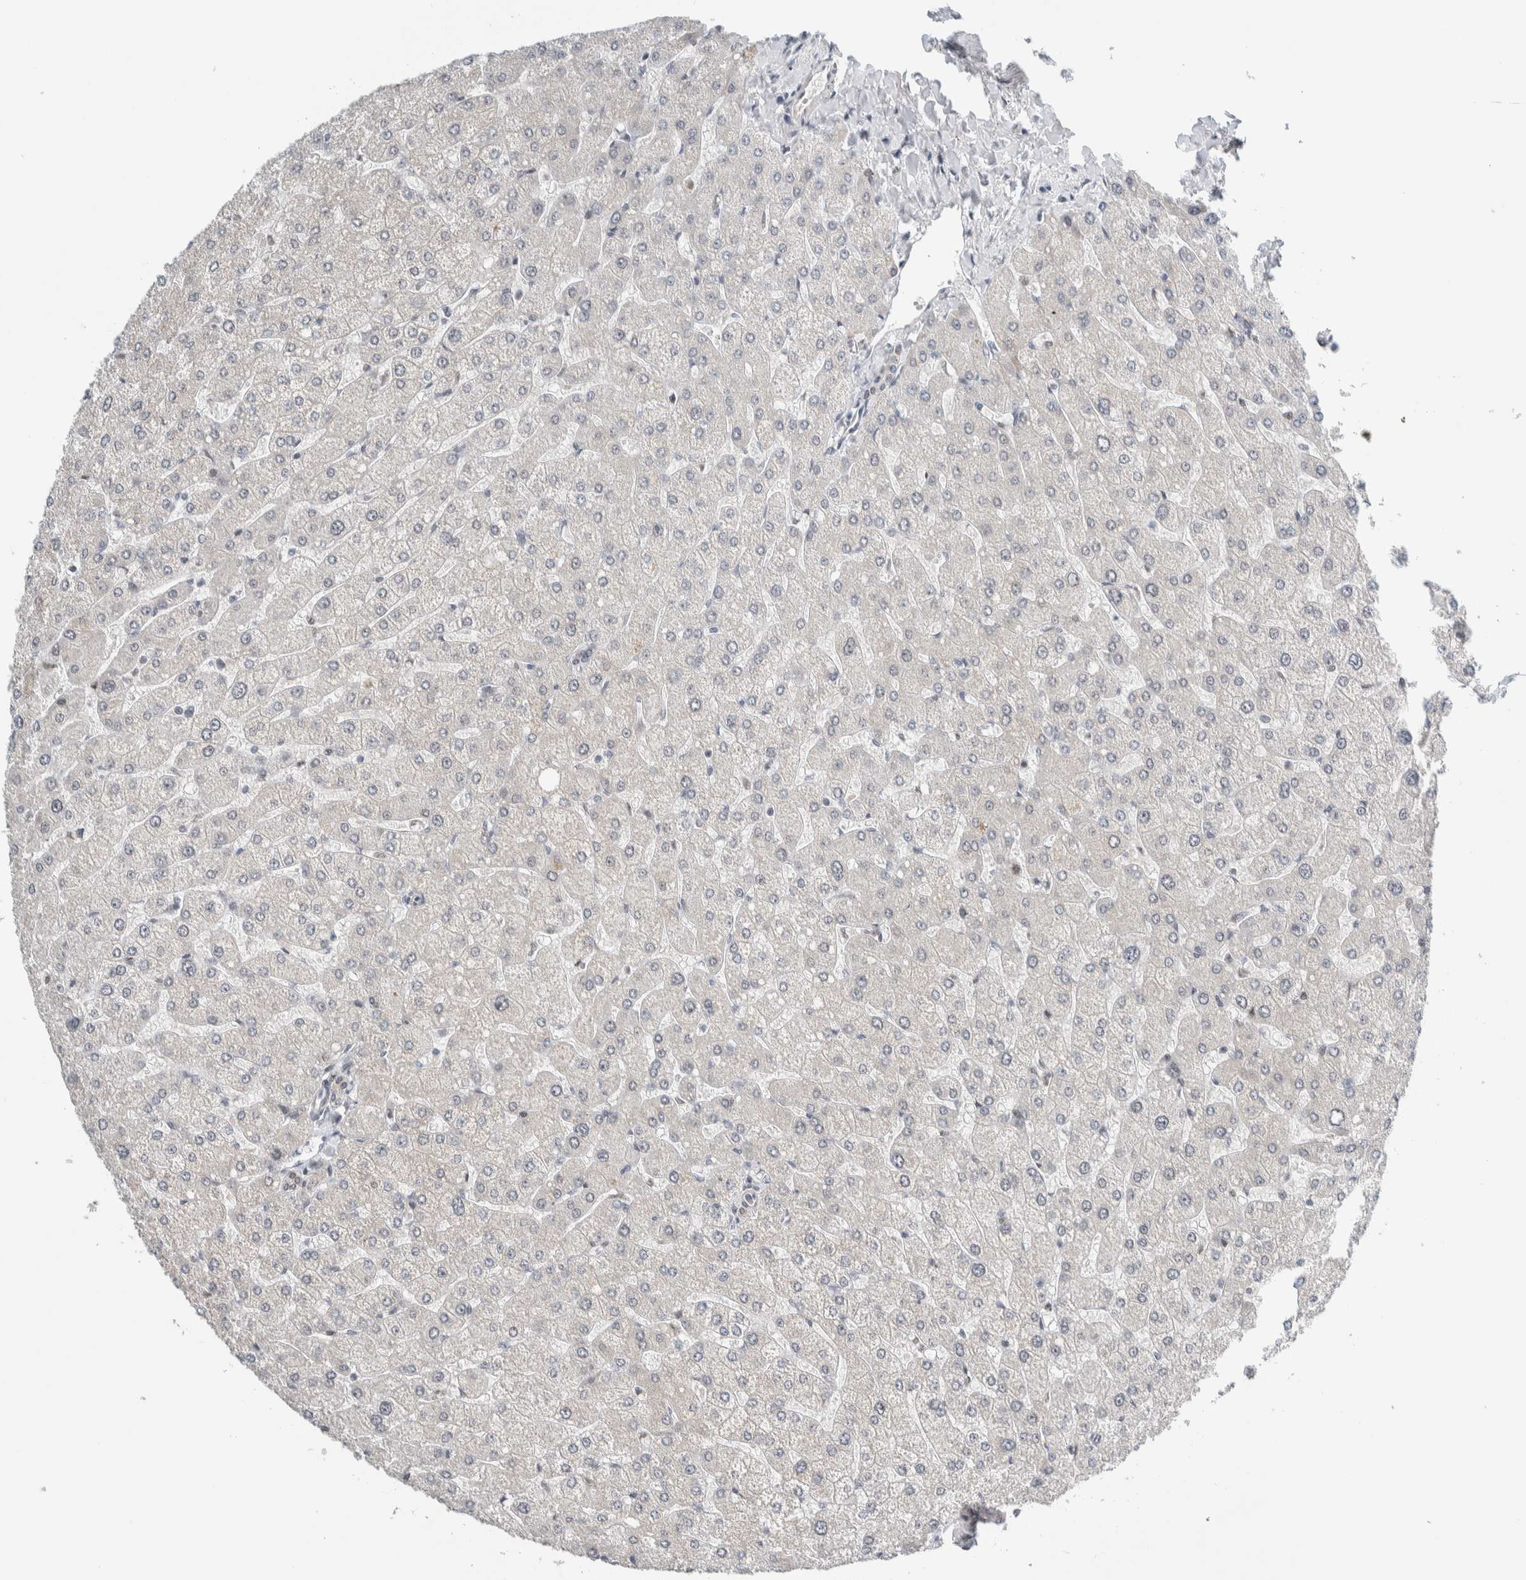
{"staining": {"intensity": "negative", "quantity": "none", "location": "none"}, "tissue": "liver", "cell_type": "Cholangiocytes", "image_type": "normal", "snomed": [{"axis": "morphology", "description": "Normal tissue, NOS"}, {"axis": "topography", "description": "Liver"}], "caption": "Cholangiocytes are negative for protein expression in normal human liver. (DAB immunohistochemistry, high magnification).", "gene": "NEUROD1", "patient": {"sex": "male", "age": 55}}